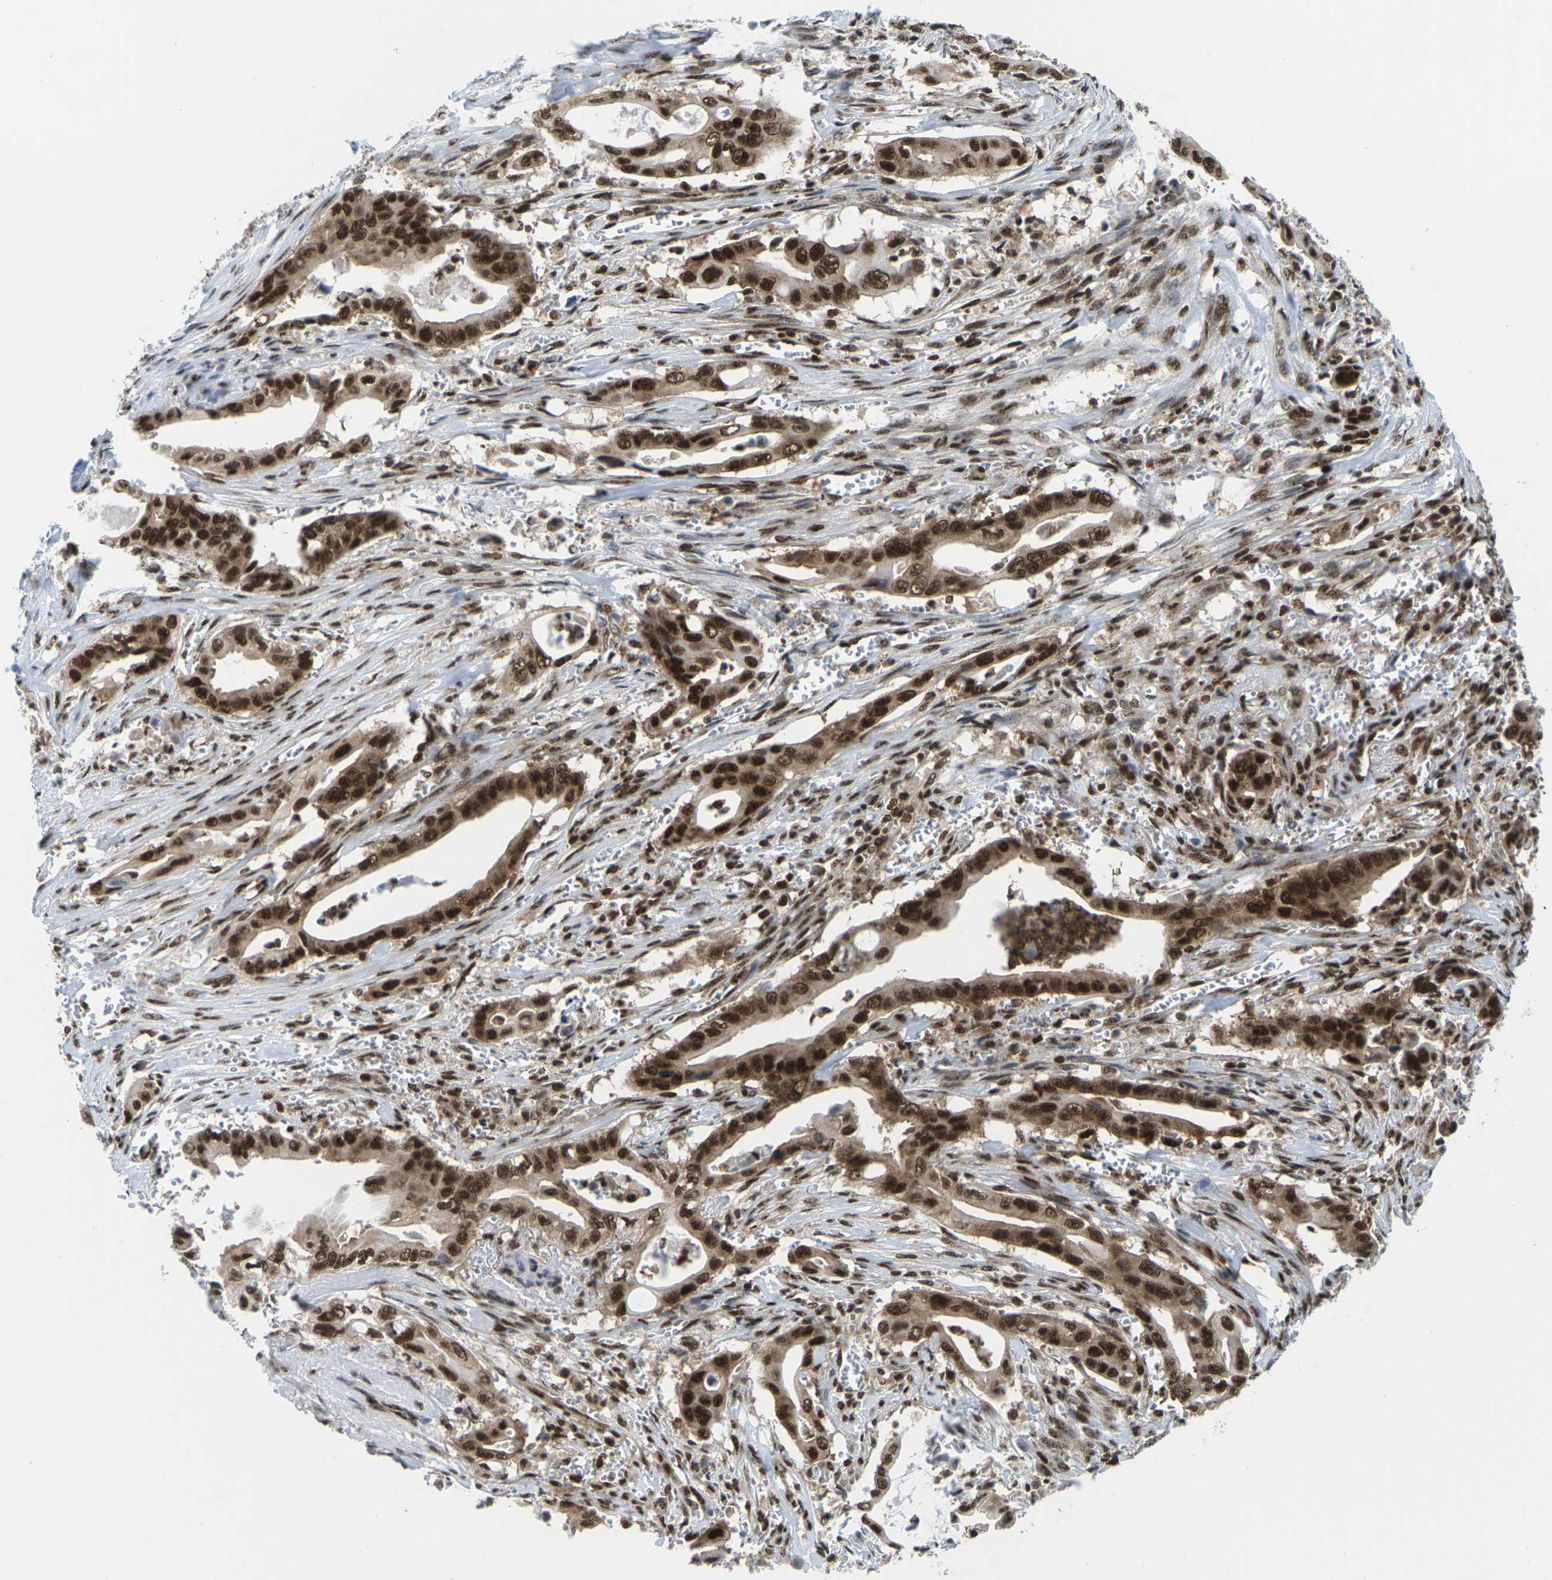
{"staining": {"intensity": "strong", "quantity": ">75%", "location": "cytoplasmic/membranous,nuclear"}, "tissue": "pancreatic cancer", "cell_type": "Tumor cells", "image_type": "cancer", "snomed": [{"axis": "morphology", "description": "Adenocarcinoma, NOS"}, {"axis": "topography", "description": "Pancreas"}], "caption": "Adenocarcinoma (pancreatic) stained for a protein (brown) shows strong cytoplasmic/membranous and nuclear positive positivity in approximately >75% of tumor cells.", "gene": "MAGOH", "patient": {"sex": "male", "age": 59}}